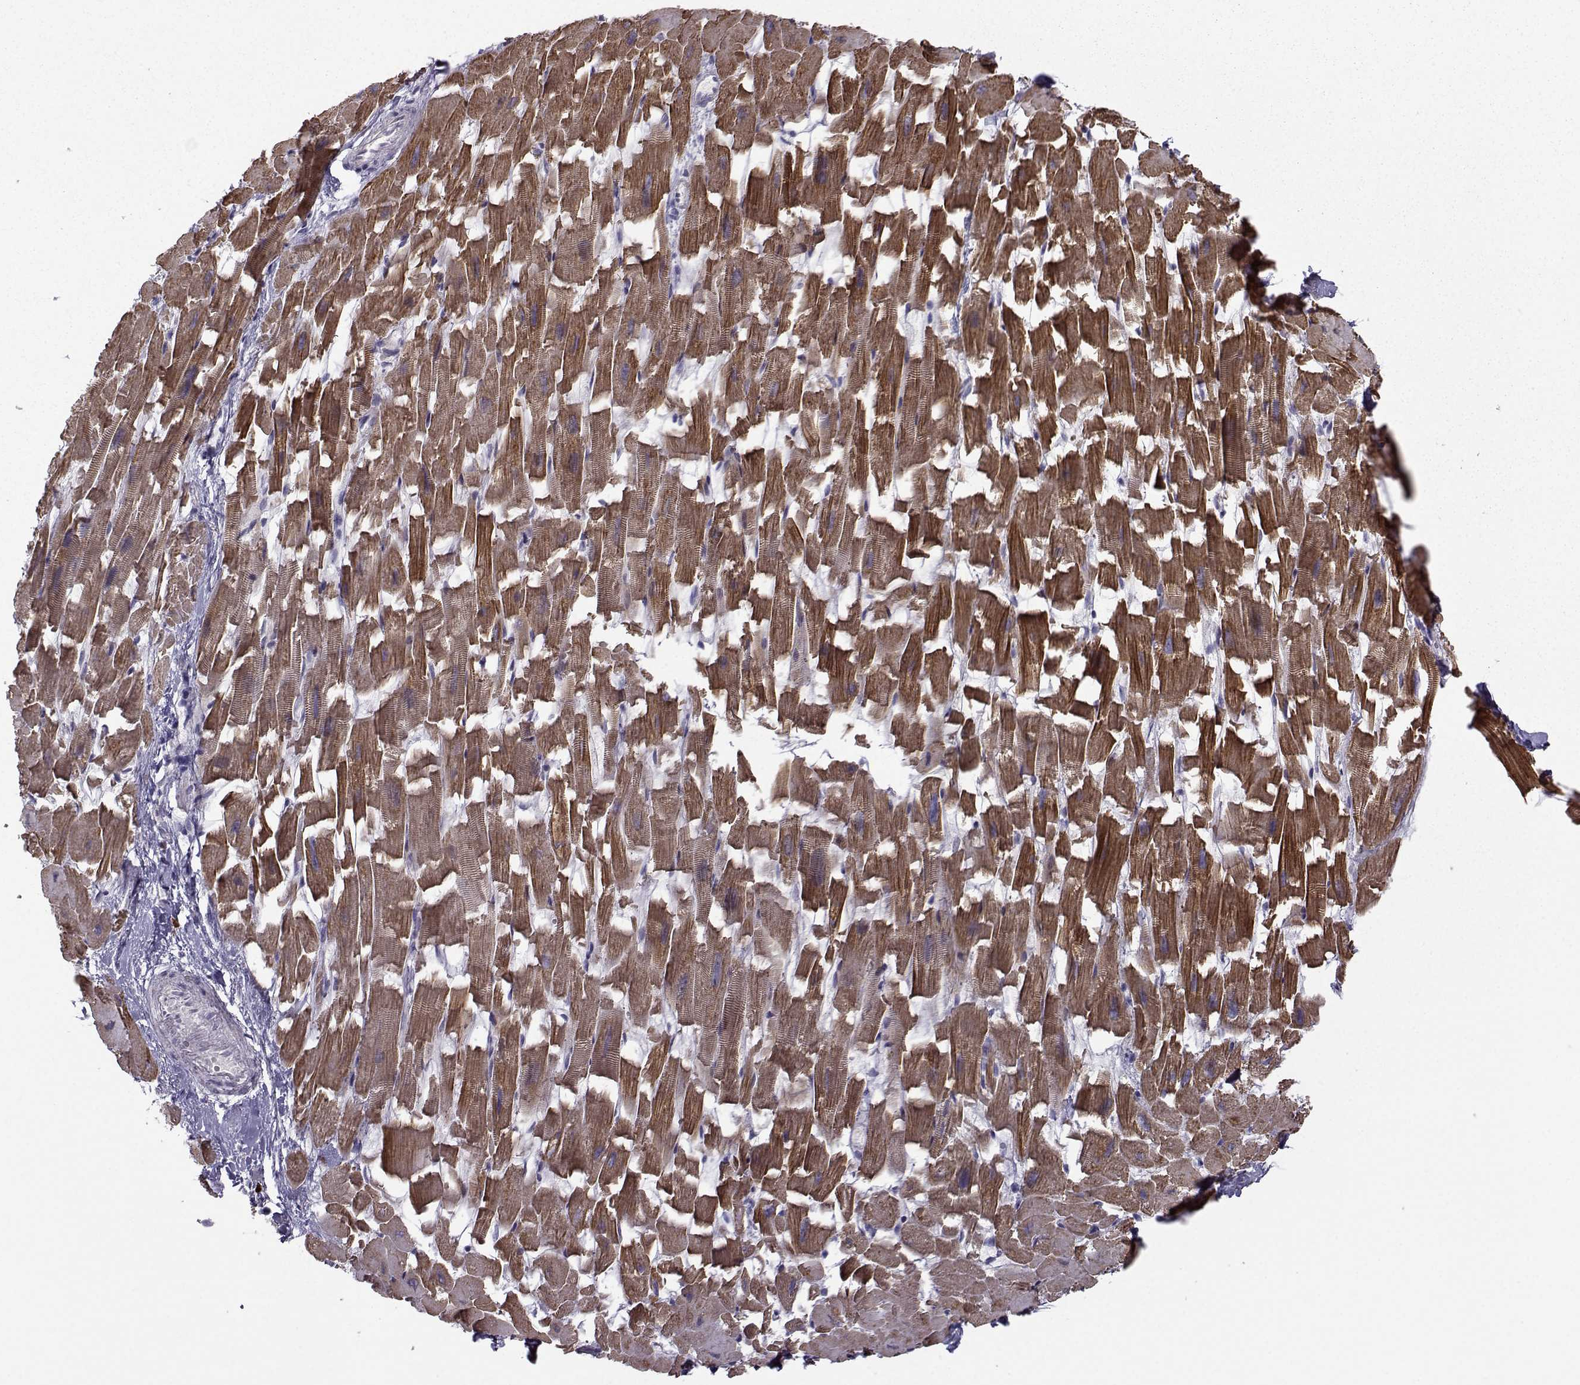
{"staining": {"intensity": "strong", "quantity": "25%-75%", "location": "cytoplasmic/membranous"}, "tissue": "heart muscle", "cell_type": "Cardiomyocytes", "image_type": "normal", "snomed": [{"axis": "morphology", "description": "Normal tissue, NOS"}, {"axis": "topography", "description": "Heart"}], "caption": "A high-resolution photomicrograph shows immunohistochemistry staining of normal heart muscle, which demonstrates strong cytoplasmic/membranous positivity in approximately 25%-75% of cardiomyocytes. Immunohistochemistry stains the protein of interest in brown and the nuclei are stained blue.", "gene": "NECAB3", "patient": {"sex": "female", "age": 64}}